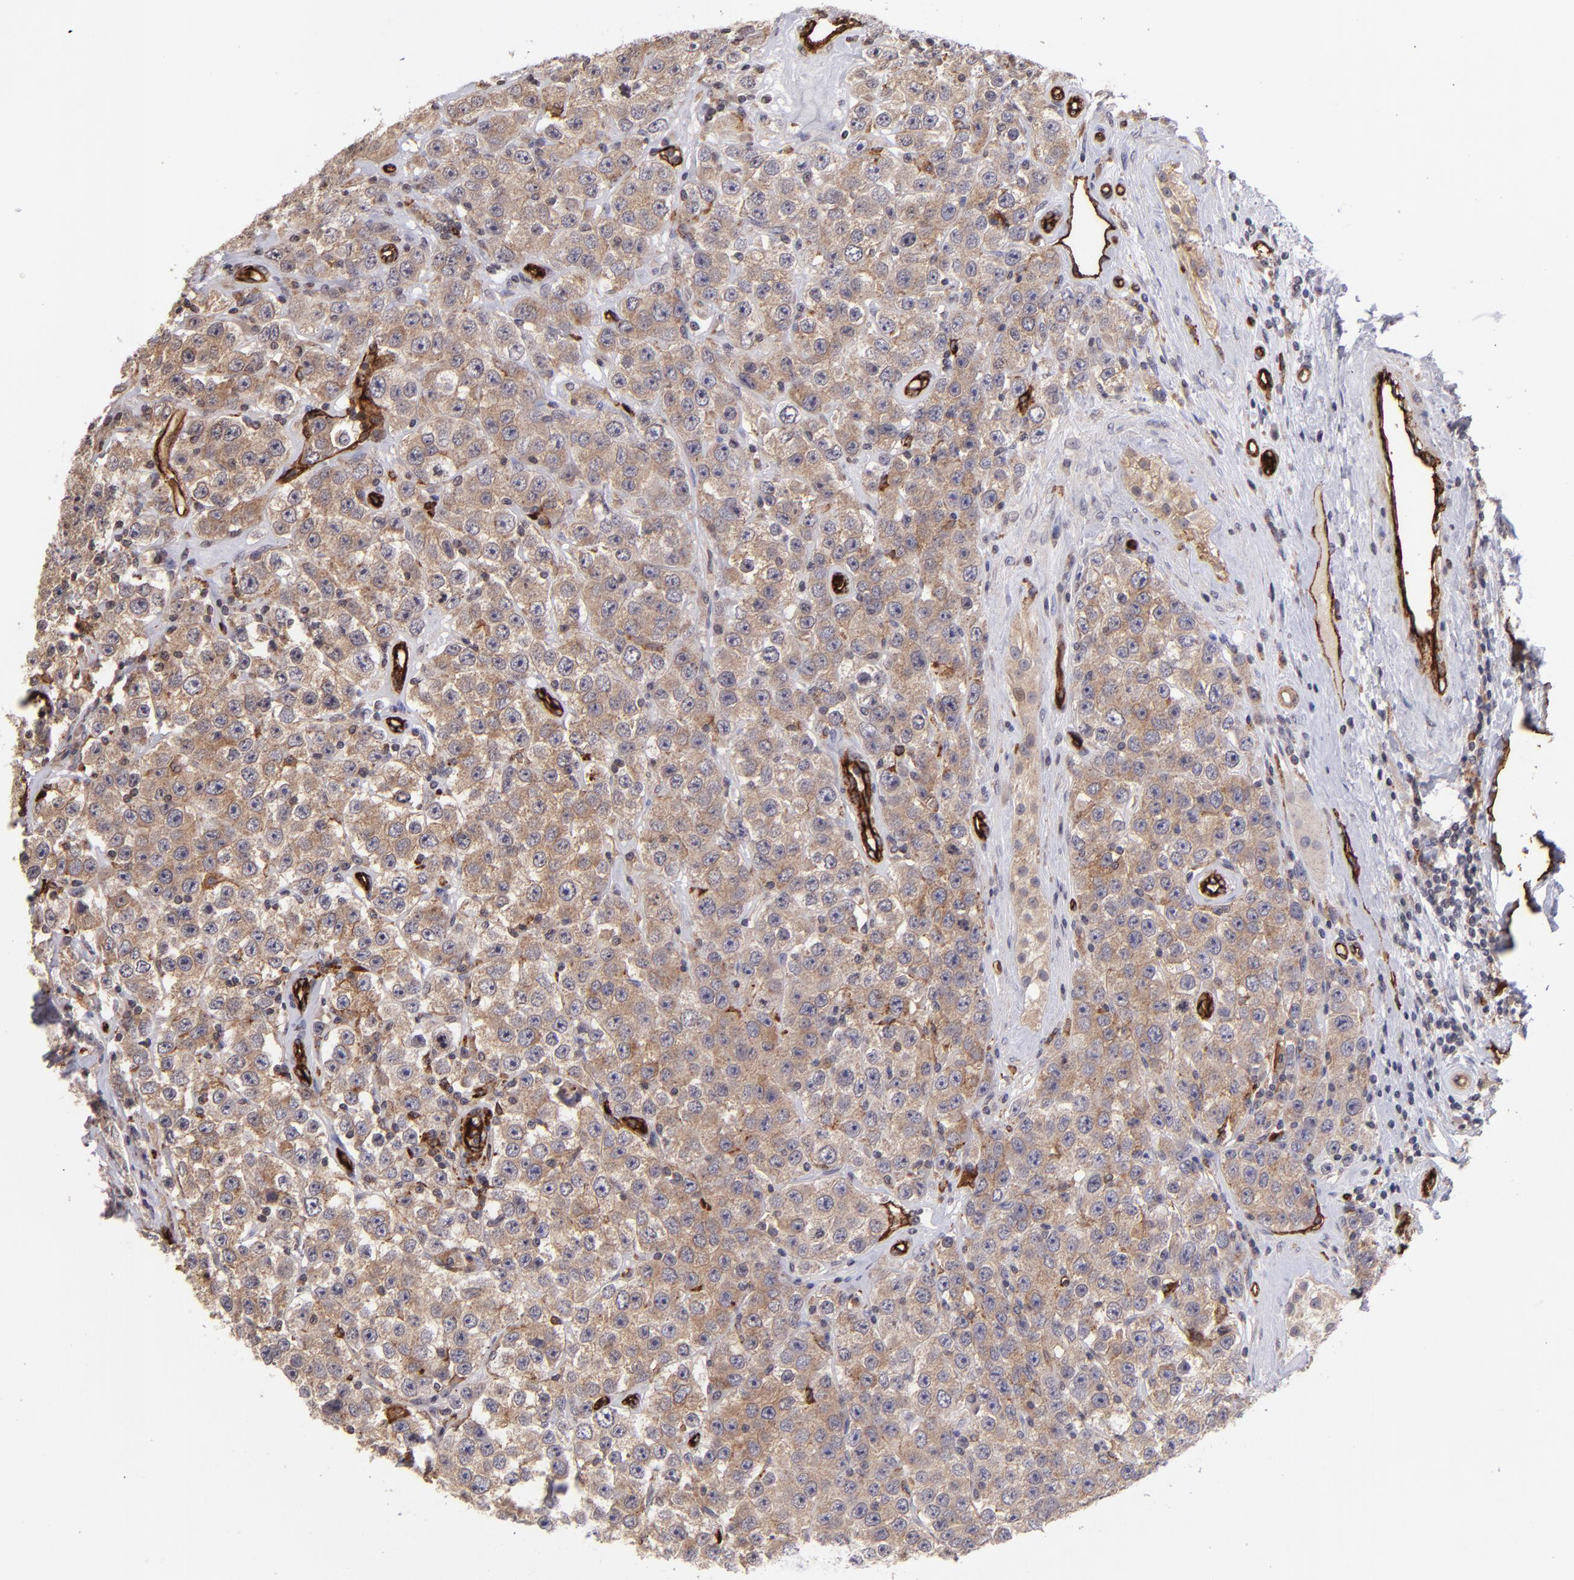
{"staining": {"intensity": "weak", "quantity": ">75%", "location": "cytoplasmic/membranous"}, "tissue": "testis cancer", "cell_type": "Tumor cells", "image_type": "cancer", "snomed": [{"axis": "morphology", "description": "Seminoma, NOS"}, {"axis": "topography", "description": "Testis"}], "caption": "Immunohistochemical staining of testis cancer (seminoma) shows low levels of weak cytoplasmic/membranous protein positivity in about >75% of tumor cells.", "gene": "DYSF", "patient": {"sex": "male", "age": 52}}